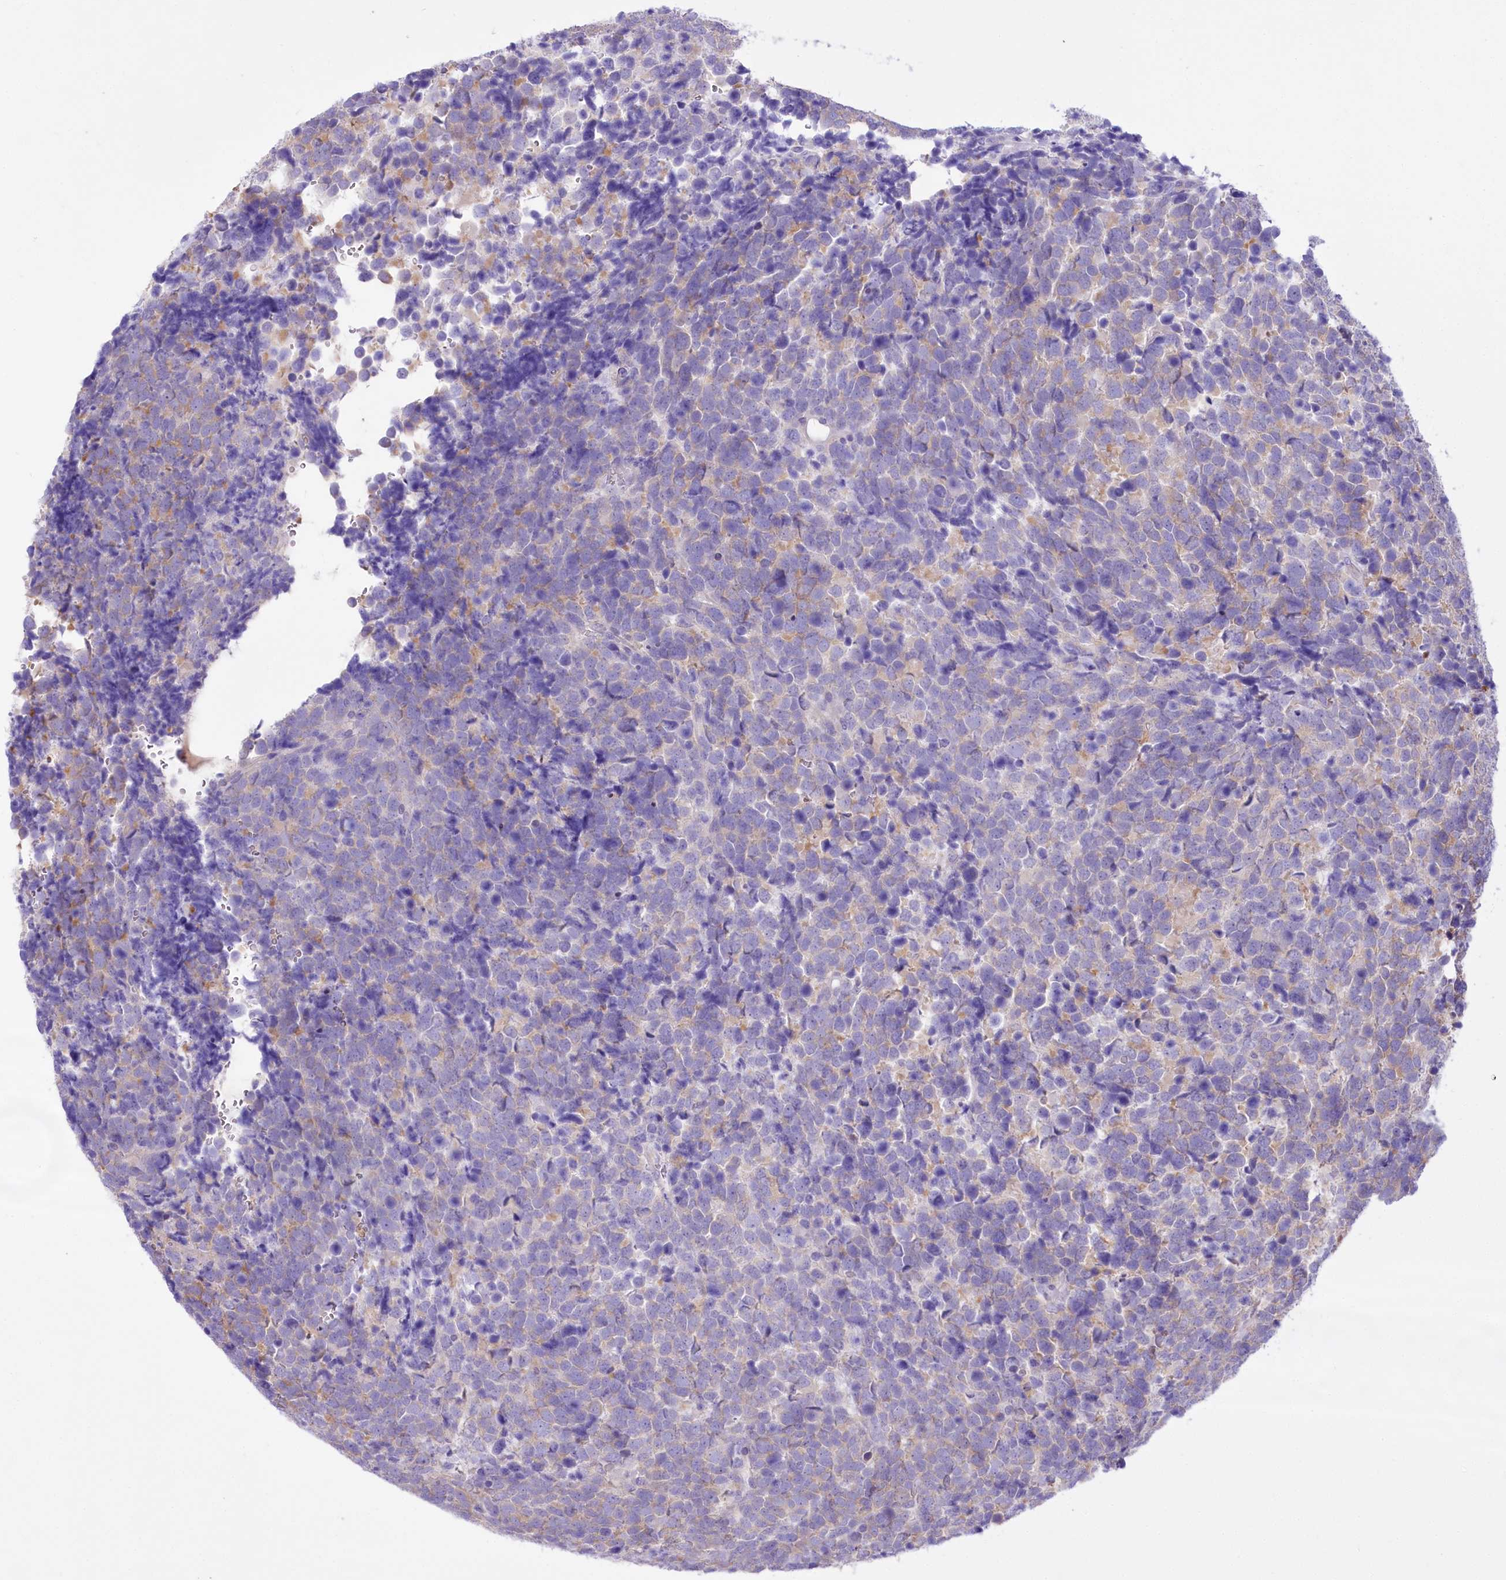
{"staining": {"intensity": "weak", "quantity": "<25%", "location": "cytoplasmic/membranous"}, "tissue": "urothelial cancer", "cell_type": "Tumor cells", "image_type": "cancer", "snomed": [{"axis": "morphology", "description": "Urothelial carcinoma, High grade"}, {"axis": "topography", "description": "Urinary bladder"}], "caption": "IHC of human high-grade urothelial carcinoma demonstrates no expression in tumor cells.", "gene": "LRRC34", "patient": {"sex": "female", "age": 82}}